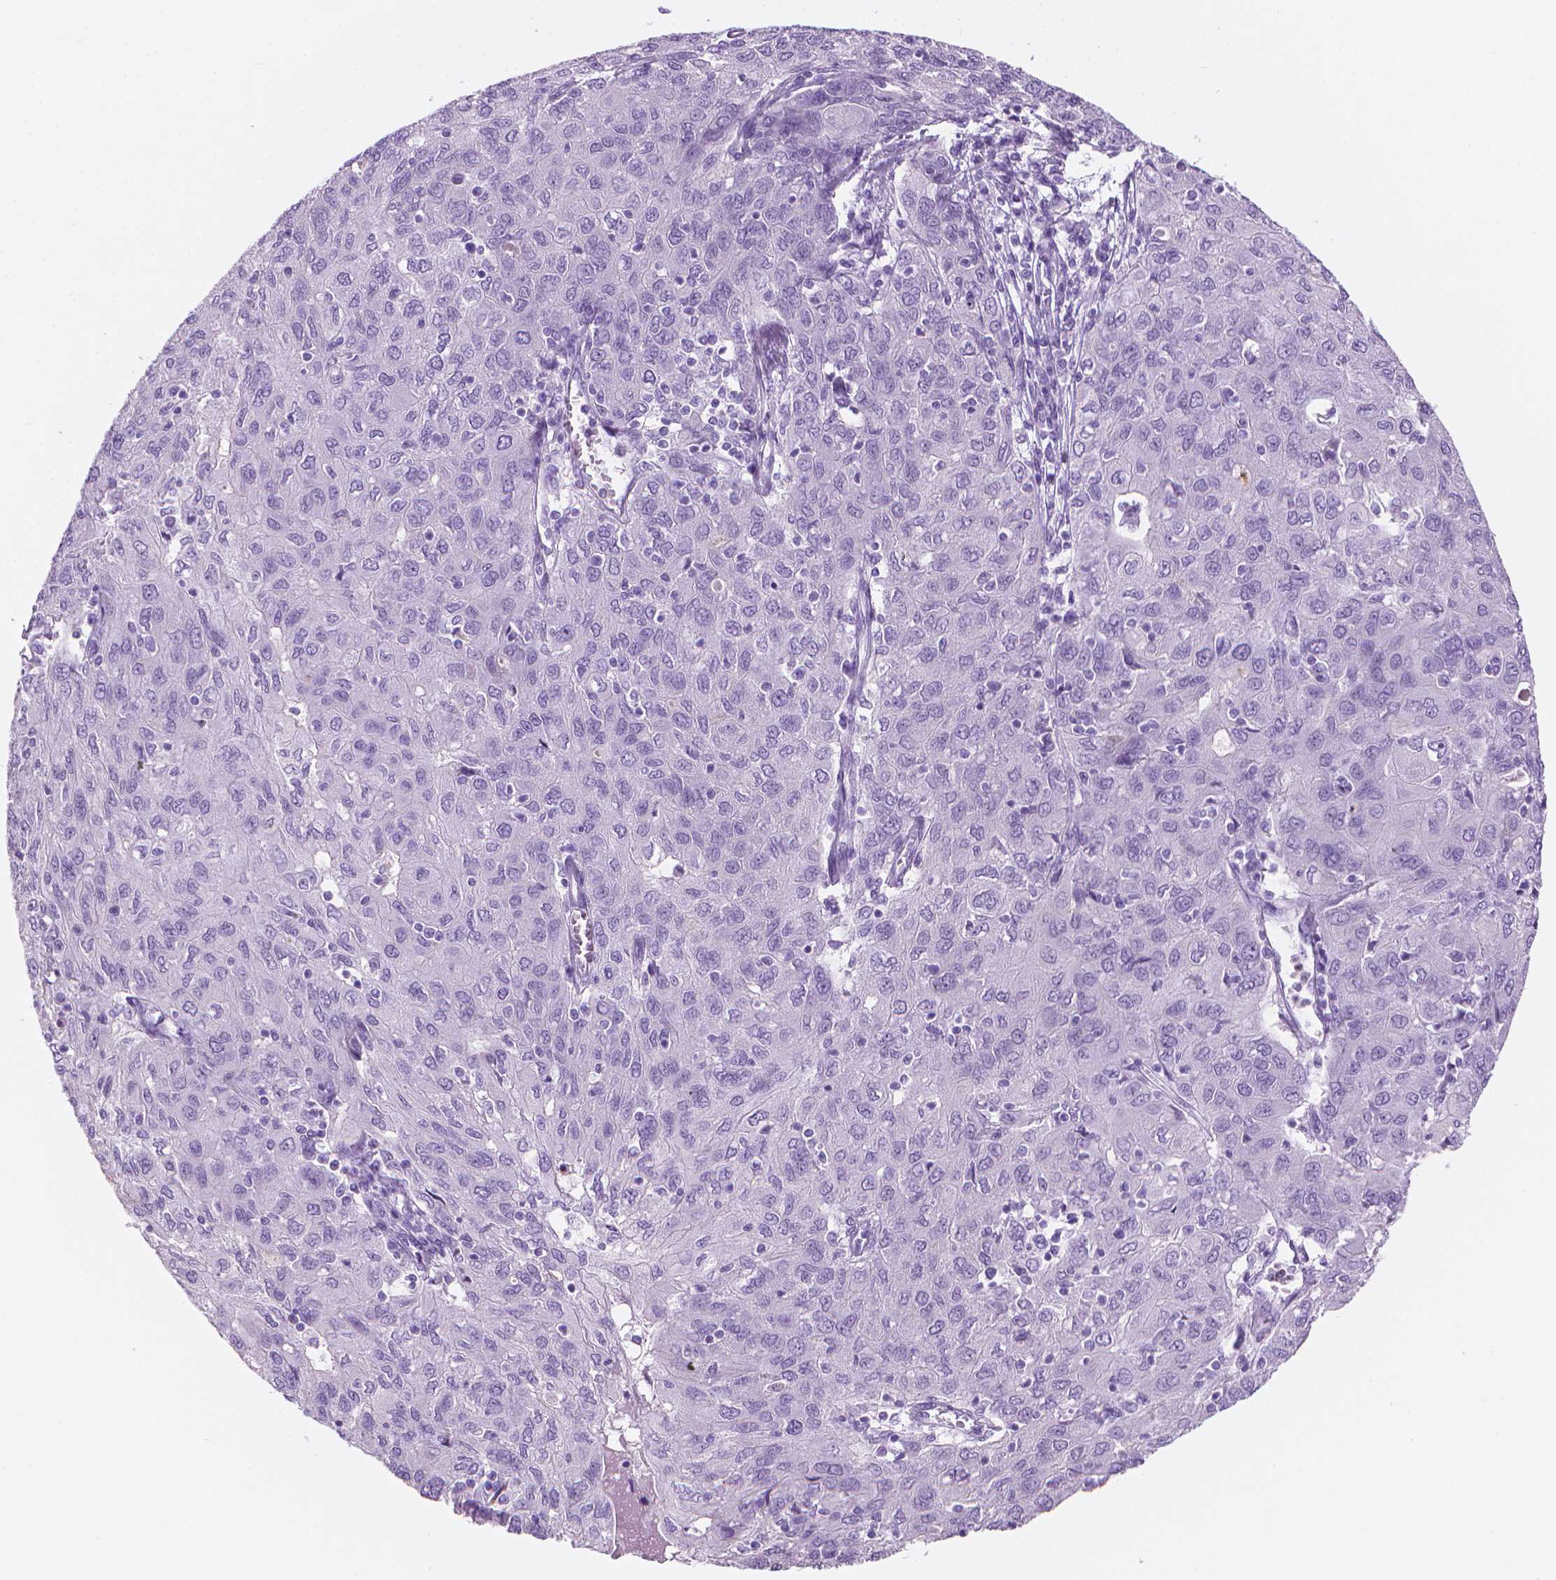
{"staining": {"intensity": "negative", "quantity": "none", "location": "none"}, "tissue": "ovarian cancer", "cell_type": "Tumor cells", "image_type": "cancer", "snomed": [{"axis": "morphology", "description": "Carcinoma, endometroid"}, {"axis": "topography", "description": "Ovary"}], "caption": "This is a histopathology image of immunohistochemistry staining of ovarian cancer, which shows no staining in tumor cells.", "gene": "TTC29", "patient": {"sex": "female", "age": 50}}